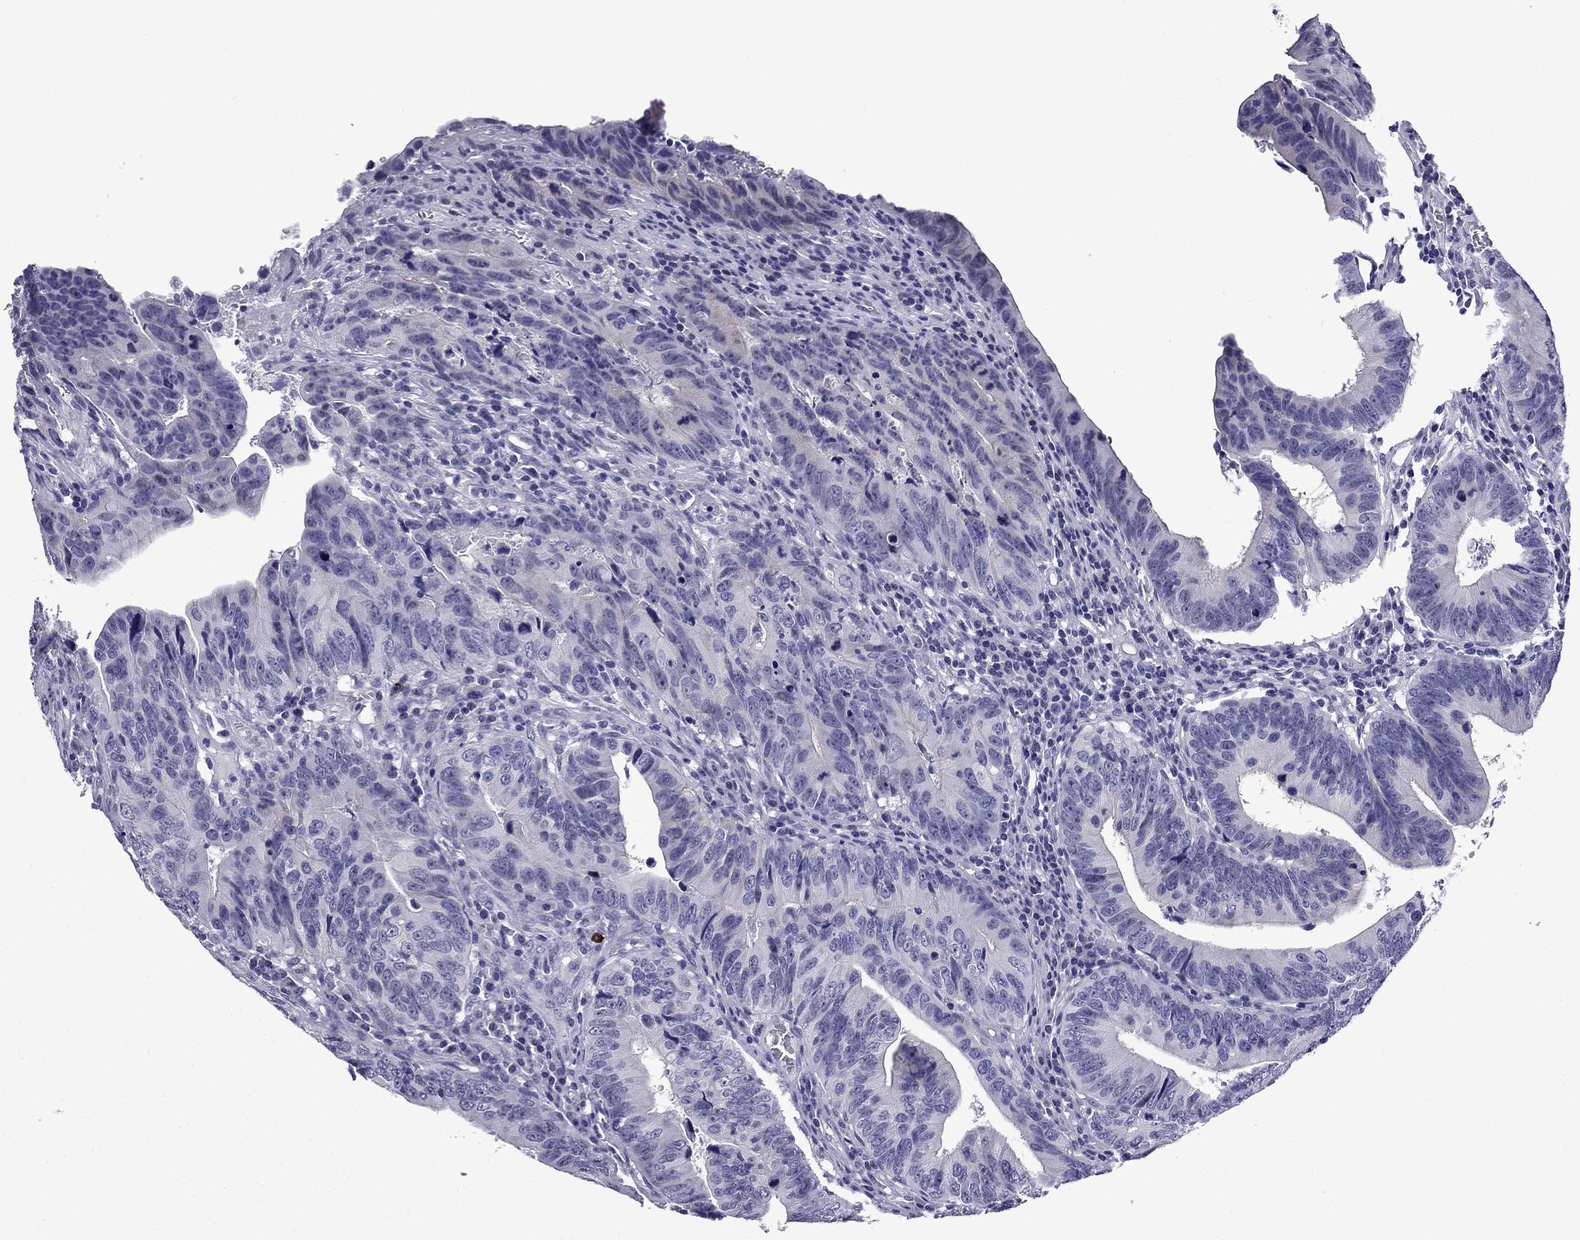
{"staining": {"intensity": "negative", "quantity": "none", "location": "none"}, "tissue": "colorectal cancer", "cell_type": "Tumor cells", "image_type": "cancer", "snomed": [{"axis": "morphology", "description": "Adenocarcinoma, NOS"}, {"axis": "topography", "description": "Colon"}], "caption": "This micrograph is of colorectal adenocarcinoma stained with immunohistochemistry (IHC) to label a protein in brown with the nuclei are counter-stained blue. There is no positivity in tumor cells. (DAB immunohistochemistry, high magnification).", "gene": "POM121L12", "patient": {"sex": "female", "age": 87}}